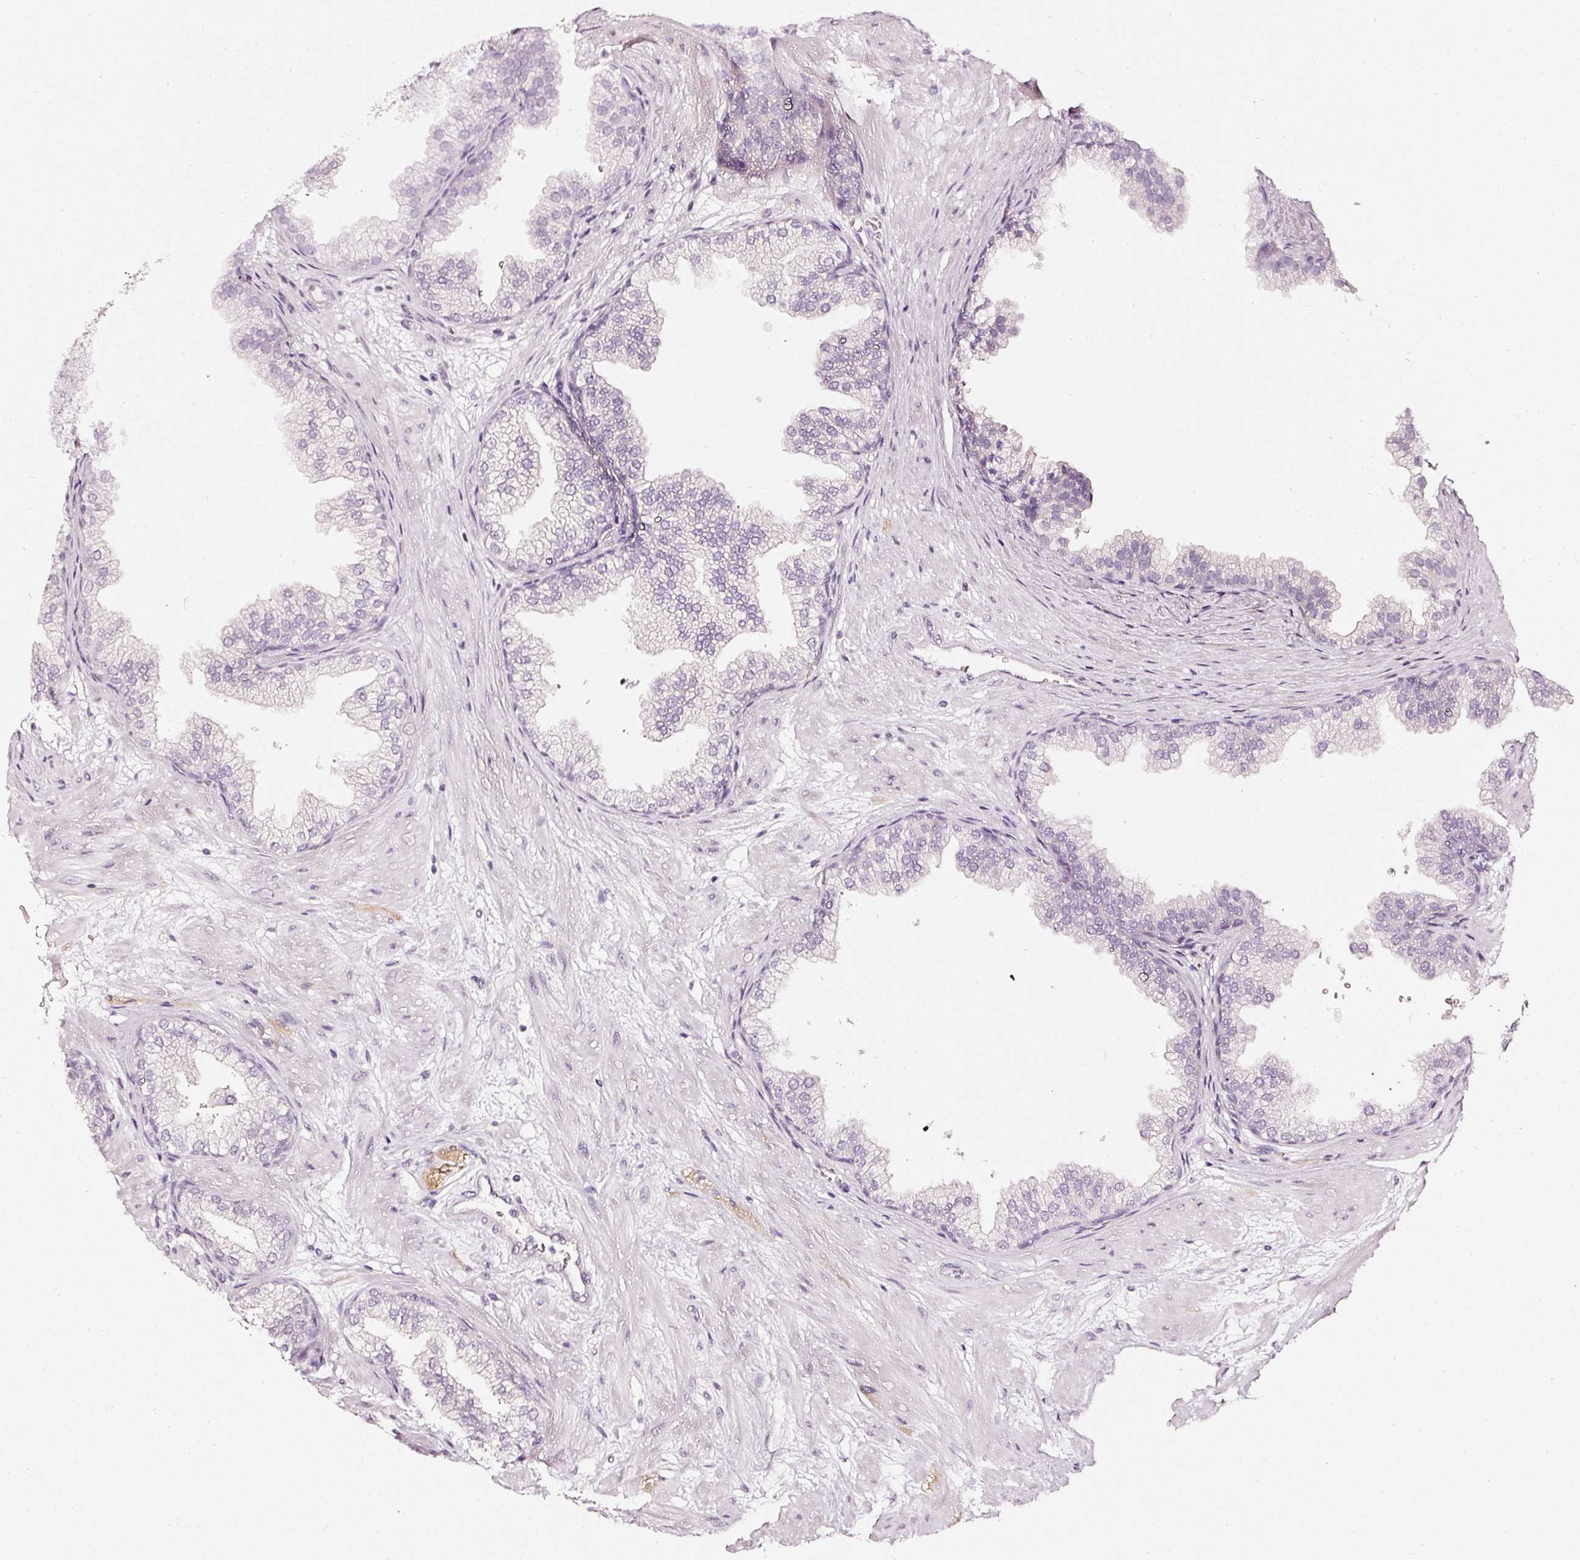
{"staining": {"intensity": "negative", "quantity": "none", "location": "none"}, "tissue": "prostate", "cell_type": "Glandular cells", "image_type": "normal", "snomed": [{"axis": "morphology", "description": "Normal tissue, NOS"}, {"axis": "topography", "description": "Prostate"}], "caption": "Immunohistochemical staining of normal human prostate displays no significant expression in glandular cells. The staining is performed using DAB brown chromogen with nuclei counter-stained in using hematoxylin.", "gene": "CNP", "patient": {"sex": "male", "age": 37}}